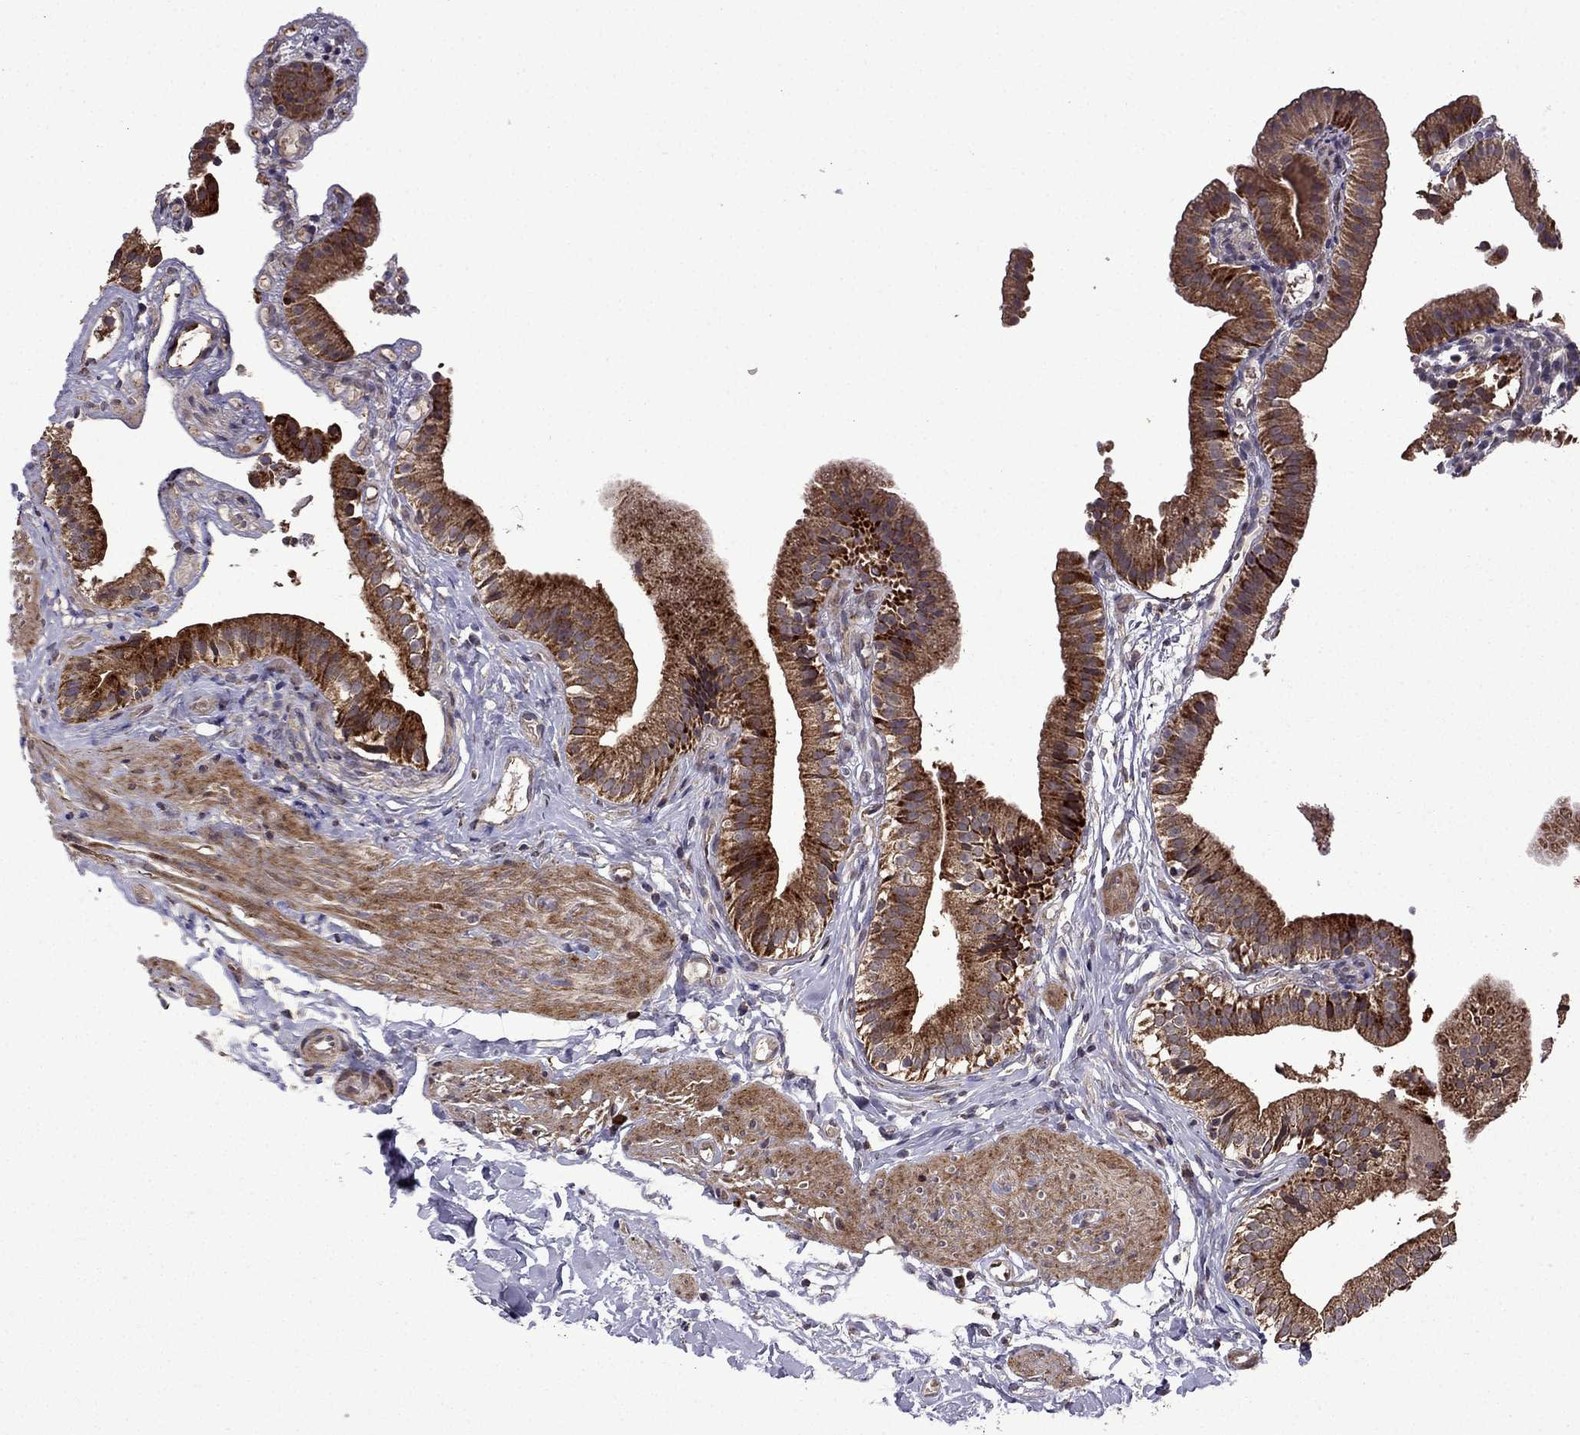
{"staining": {"intensity": "strong", "quantity": "25%-75%", "location": "cytoplasmic/membranous"}, "tissue": "gallbladder", "cell_type": "Glandular cells", "image_type": "normal", "snomed": [{"axis": "morphology", "description": "Normal tissue, NOS"}, {"axis": "topography", "description": "Gallbladder"}], "caption": "Protein staining of normal gallbladder exhibits strong cytoplasmic/membranous positivity in about 25%-75% of glandular cells. (DAB (3,3'-diaminobenzidine) IHC, brown staining for protein, blue staining for nuclei).", "gene": "TAB2", "patient": {"sex": "female", "age": 47}}